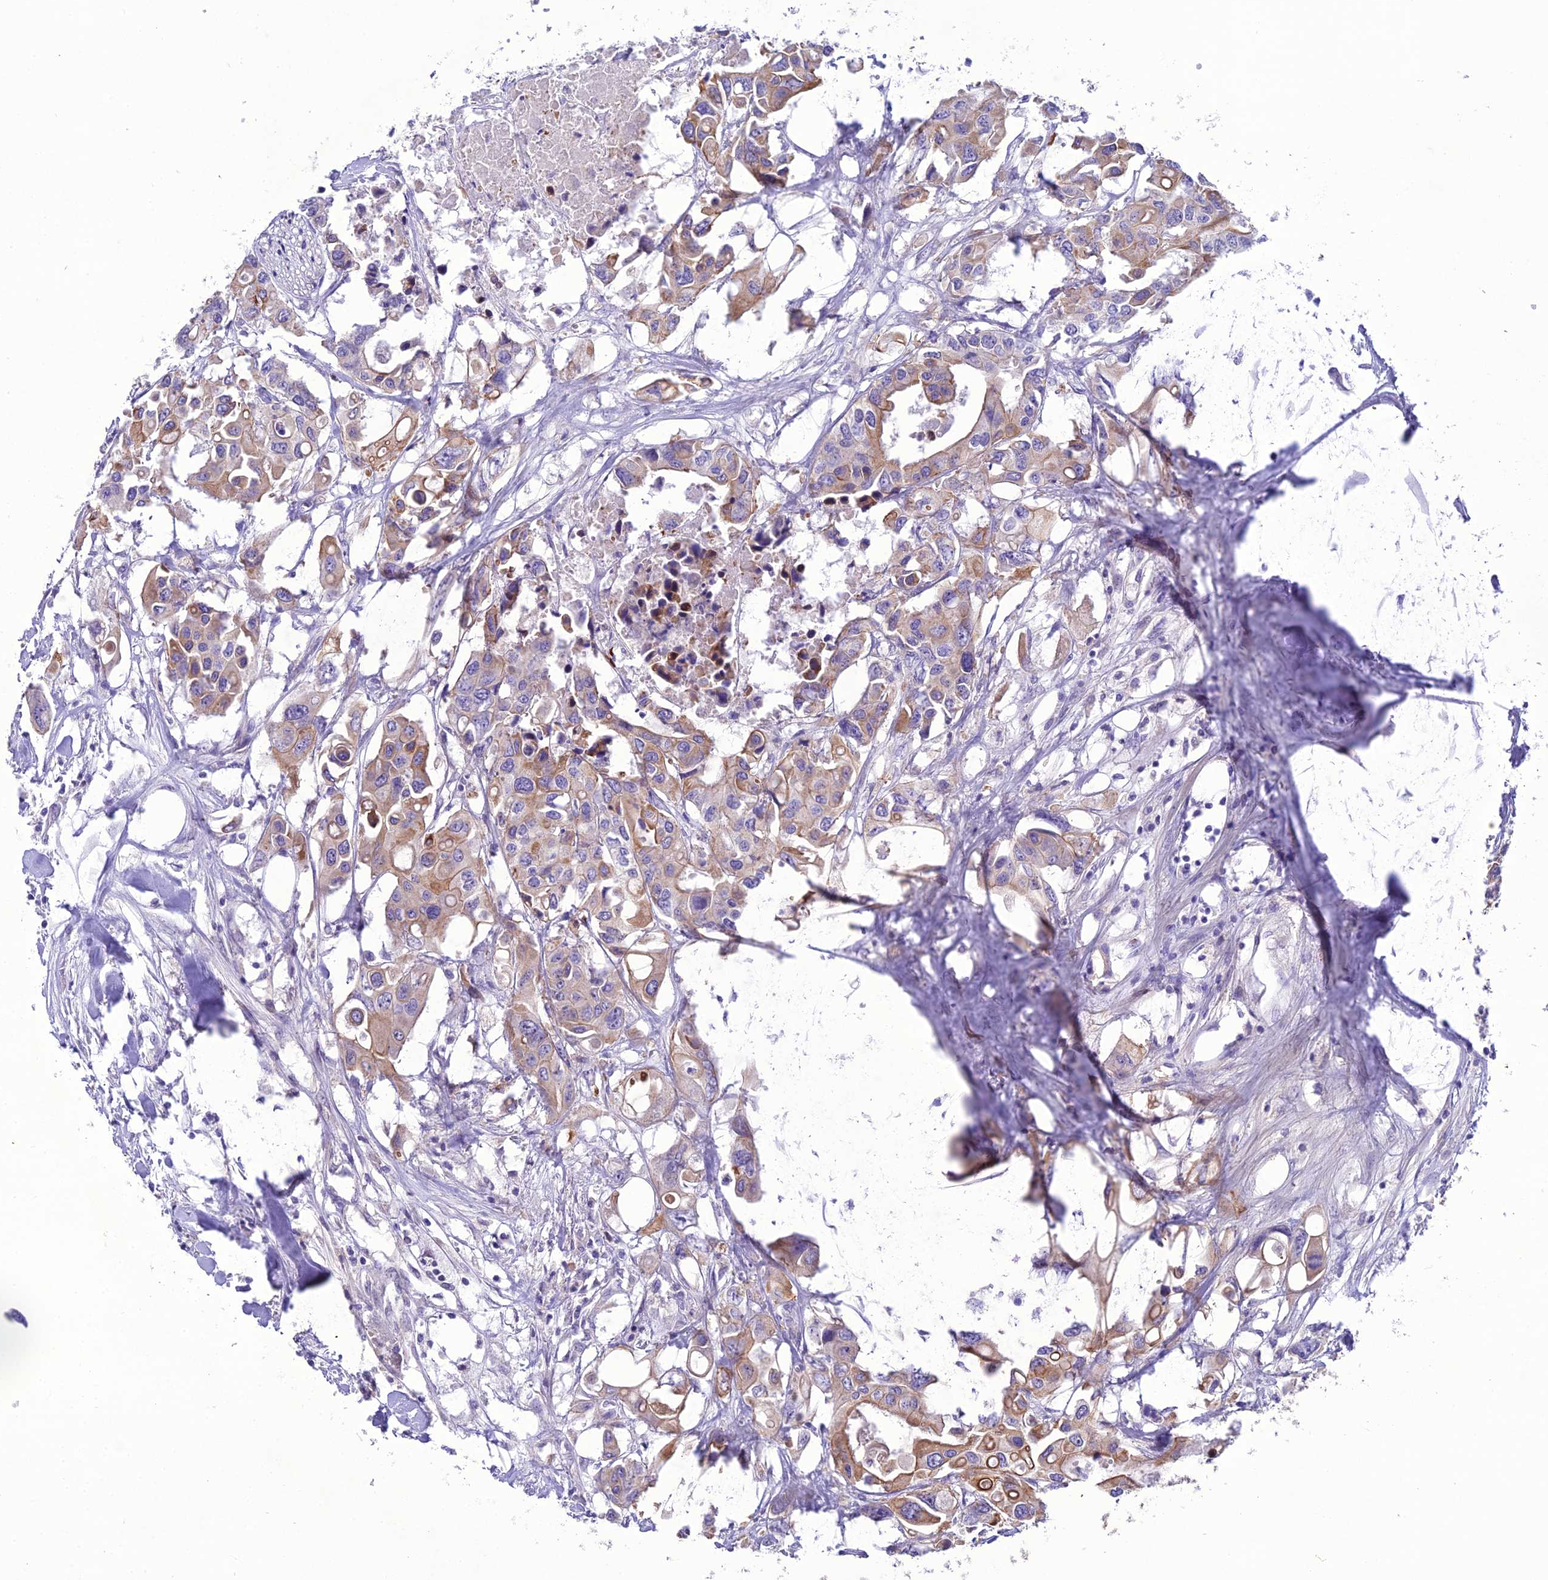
{"staining": {"intensity": "moderate", "quantity": "25%-75%", "location": "cytoplasmic/membranous"}, "tissue": "colorectal cancer", "cell_type": "Tumor cells", "image_type": "cancer", "snomed": [{"axis": "morphology", "description": "Adenocarcinoma, NOS"}, {"axis": "topography", "description": "Colon"}], "caption": "This photomicrograph shows colorectal cancer (adenocarcinoma) stained with immunohistochemistry (IHC) to label a protein in brown. The cytoplasmic/membranous of tumor cells show moderate positivity for the protein. Nuclei are counter-stained blue.", "gene": "SCRT1", "patient": {"sex": "male", "age": 77}}